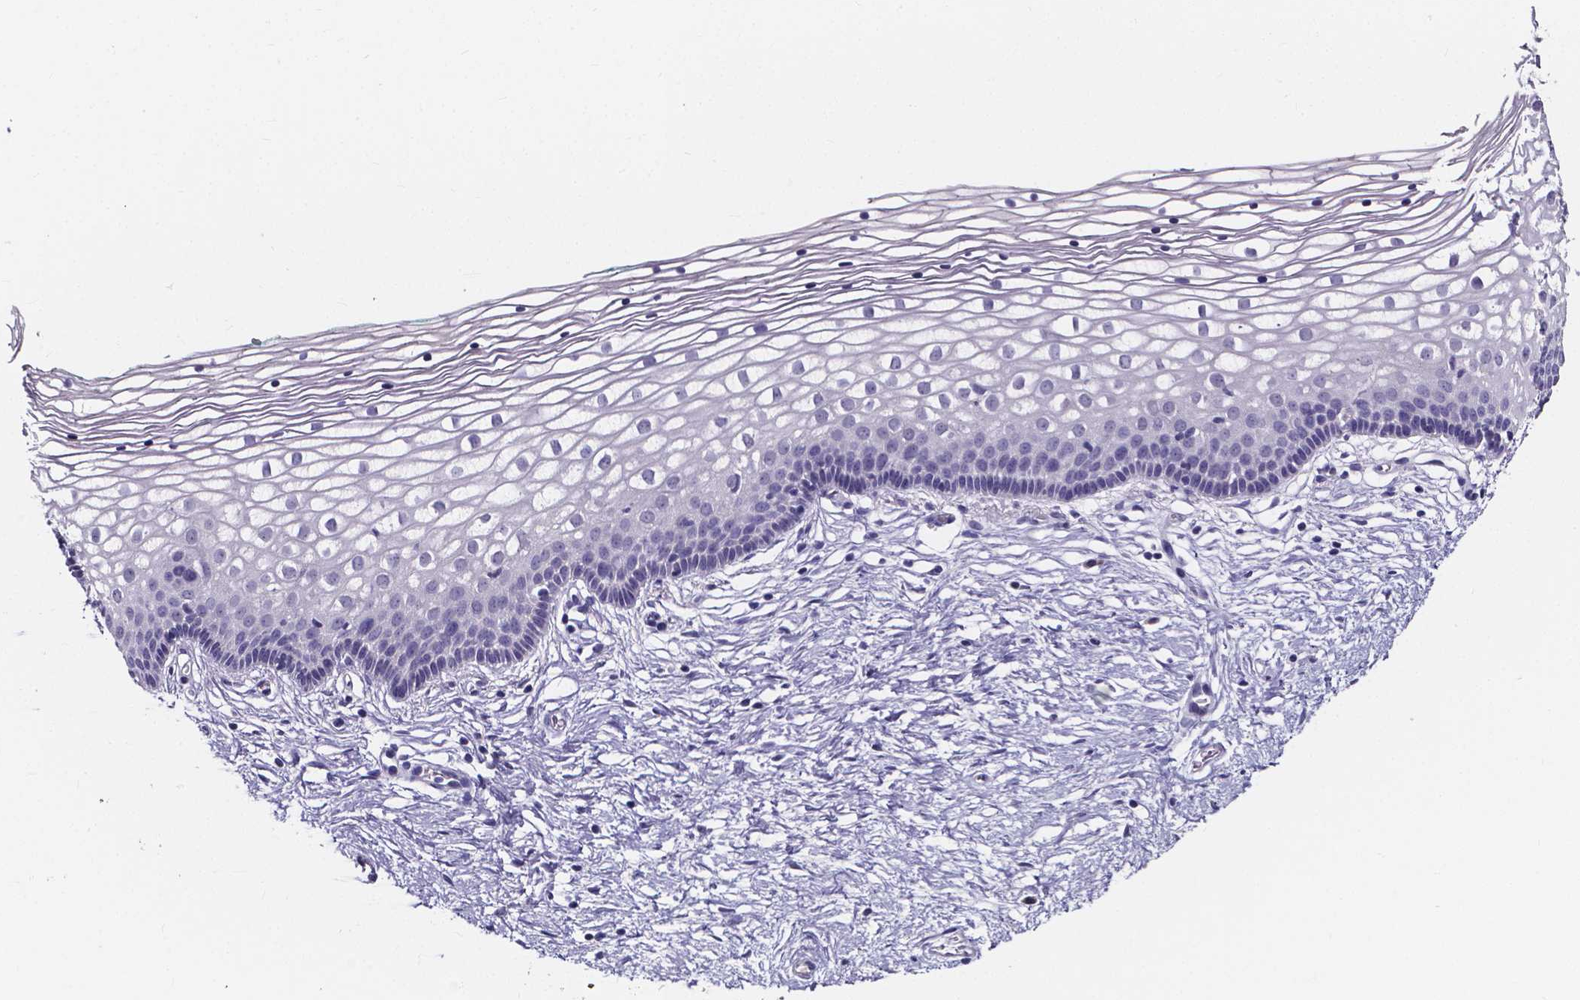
{"staining": {"intensity": "negative", "quantity": "none", "location": "none"}, "tissue": "vagina", "cell_type": "Squamous epithelial cells", "image_type": "normal", "snomed": [{"axis": "morphology", "description": "Normal tissue, NOS"}, {"axis": "topography", "description": "Vagina"}], "caption": "IHC of benign vagina demonstrates no staining in squamous epithelial cells.", "gene": "SPOCD1", "patient": {"sex": "female", "age": 36}}